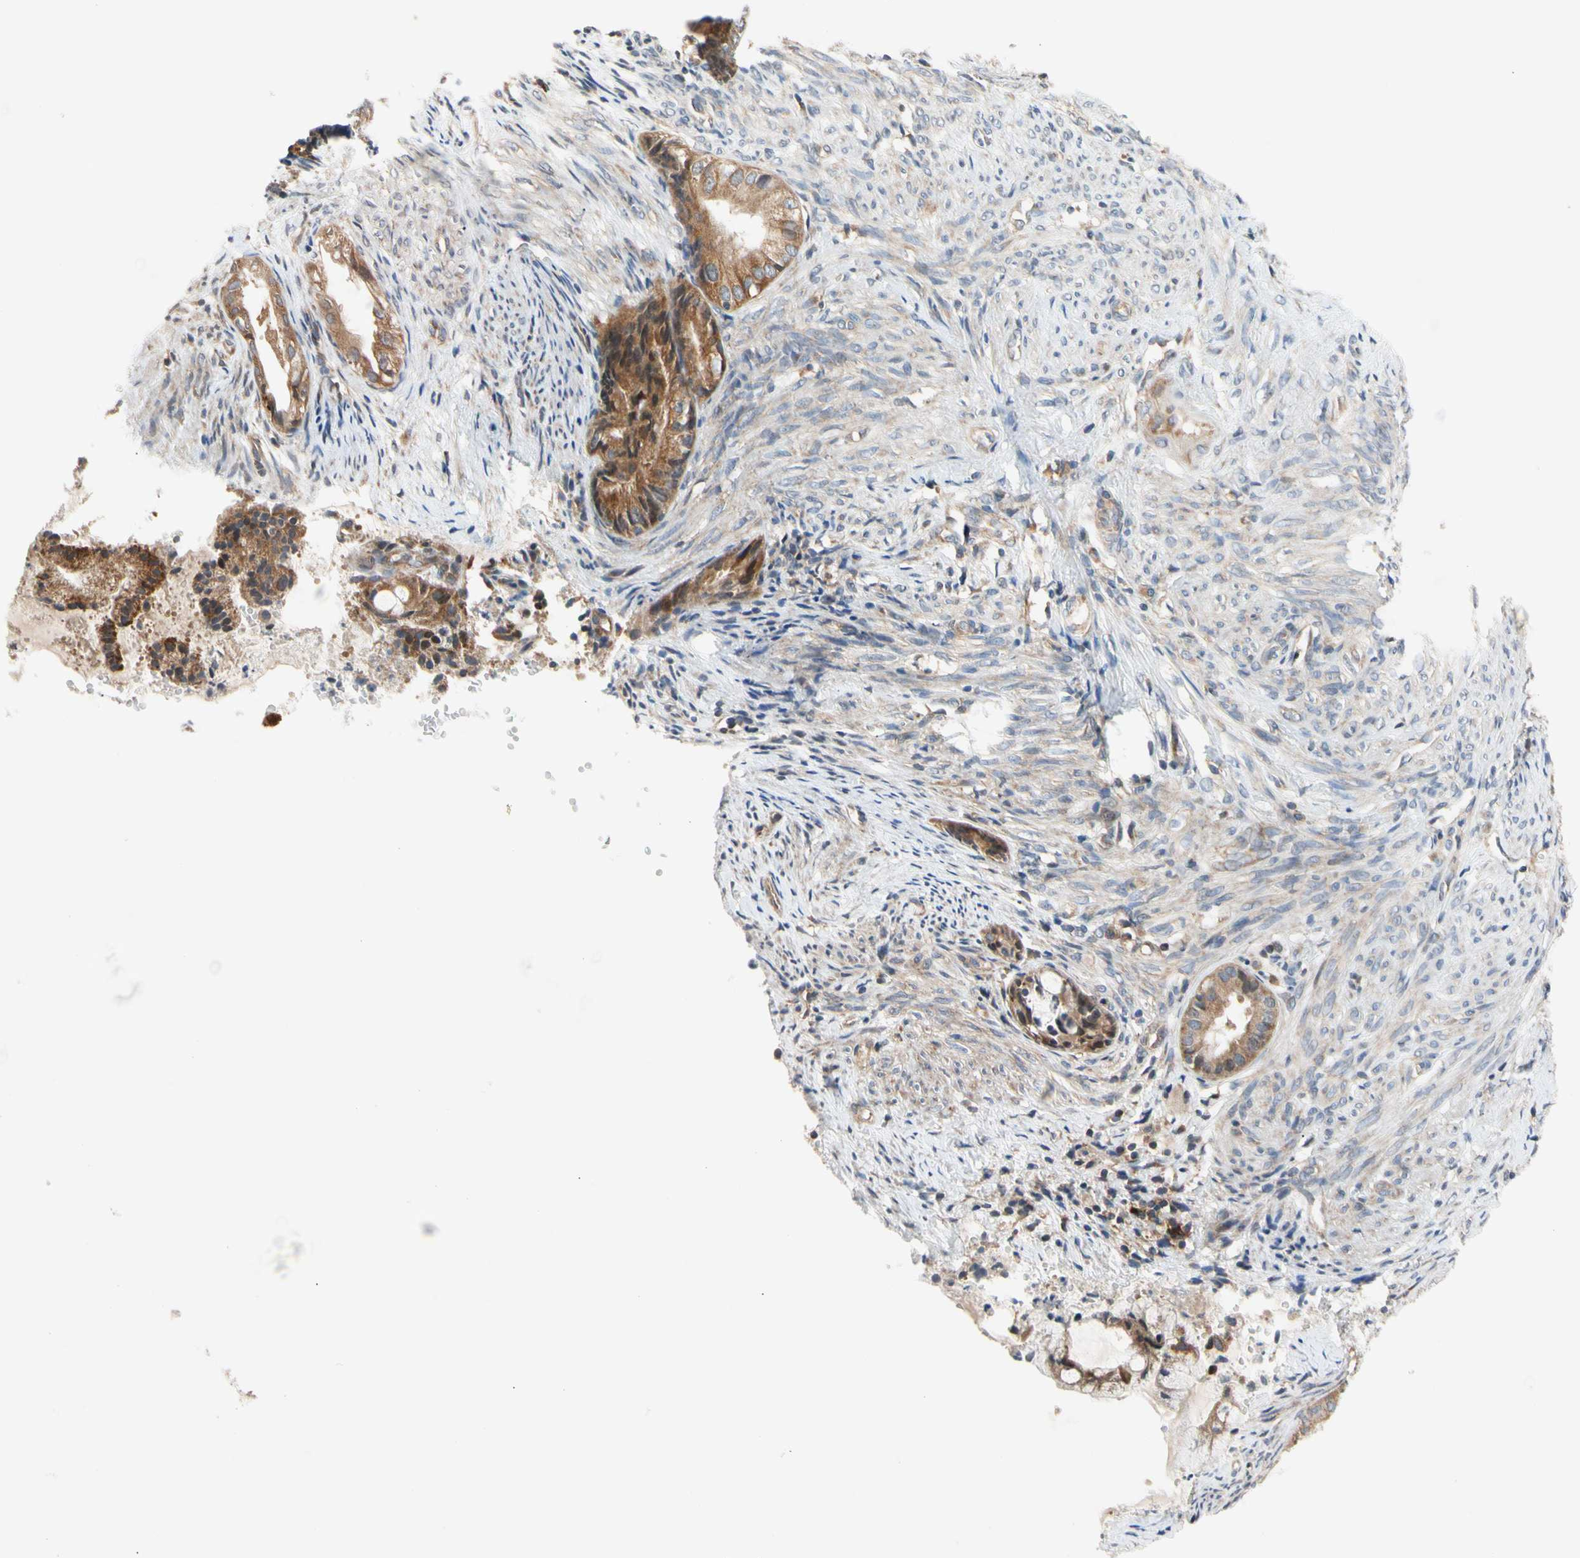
{"staining": {"intensity": "moderate", "quantity": ">75%", "location": "cytoplasmic/membranous"}, "tissue": "endometrial cancer", "cell_type": "Tumor cells", "image_type": "cancer", "snomed": [{"axis": "morphology", "description": "Adenocarcinoma, NOS"}, {"axis": "topography", "description": "Endometrium"}], "caption": "Brown immunohistochemical staining in human endometrial cancer displays moderate cytoplasmic/membranous positivity in approximately >75% of tumor cells. (Stains: DAB (3,3'-diaminobenzidine) in brown, nuclei in blue, Microscopy: brightfield microscopy at high magnification).", "gene": "ANKHD1", "patient": {"sex": "female", "age": 86}}